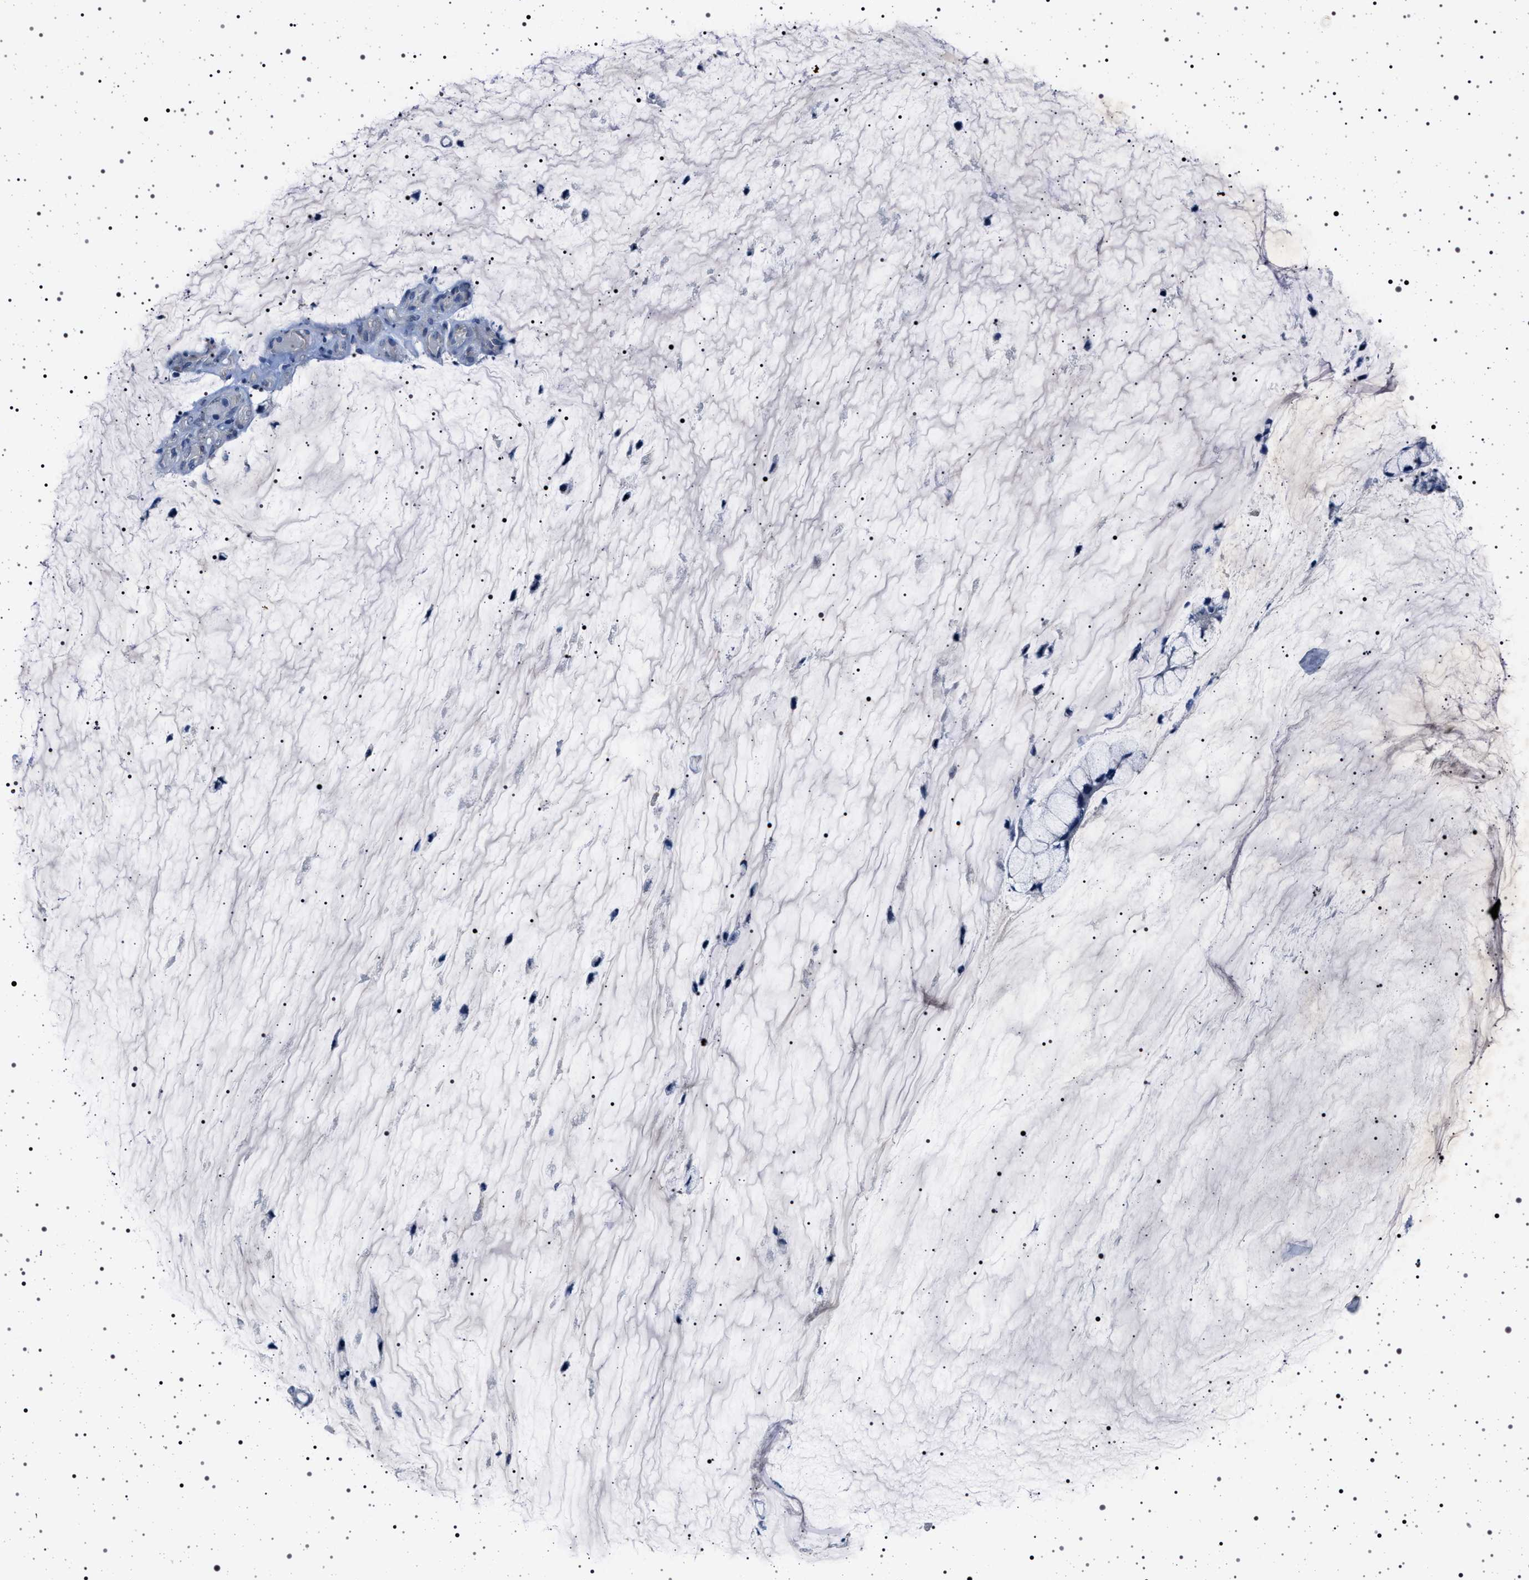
{"staining": {"intensity": "negative", "quantity": "none", "location": "none"}, "tissue": "ovarian cancer", "cell_type": "Tumor cells", "image_type": "cancer", "snomed": [{"axis": "morphology", "description": "Cystadenocarcinoma, mucinous, NOS"}, {"axis": "topography", "description": "Ovary"}], "caption": "An immunohistochemistry (IHC) micrograph of mucinous cystadenocarcinoma (ovarian) is shown. There is no staining in tumor cells of mucinous cystadenocarcinoma (ovarian).", "gene": "NAT9", "patient": {"sex": "female", "age": 39}}